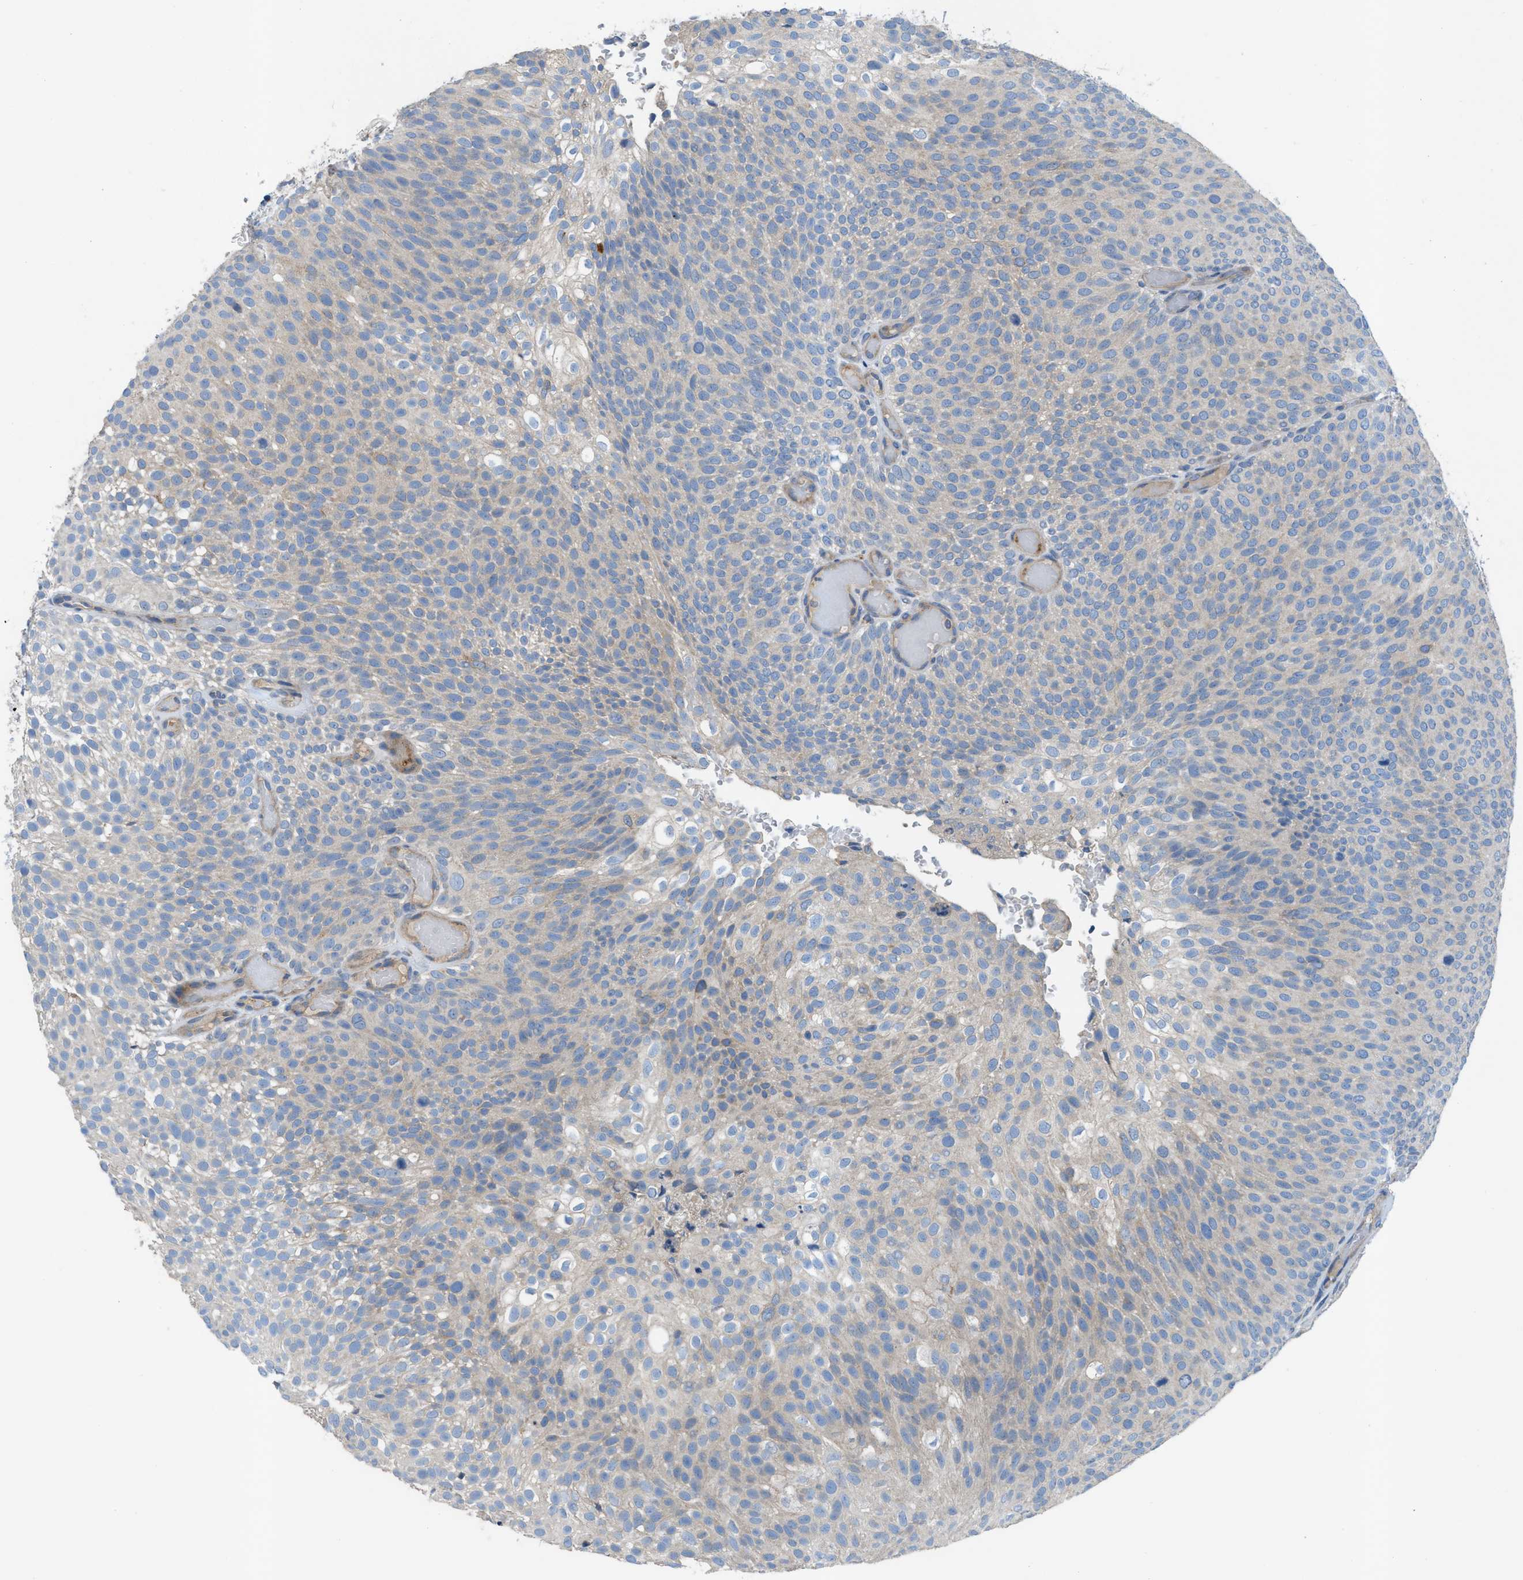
{"staining": {"intensity": "negative", "quantity": "none", "location": "none"}, "tissue": "urothelial cancer", "cell_type": "Tumor cells", "image_type": "cancer", "snomed": [{"axis": "morphology", "description": "Urothelial carcinoma, Low grade"}, {"axis": "topography", "description": "Urinary bladder"}], "caption": "A histopathology image of urothelial carcinoma (low-grade) stained for a protein exhibits no brown staining in tumor cells.", "gene": "AOAH", "patient": {"sex": "male", "age": 78}}